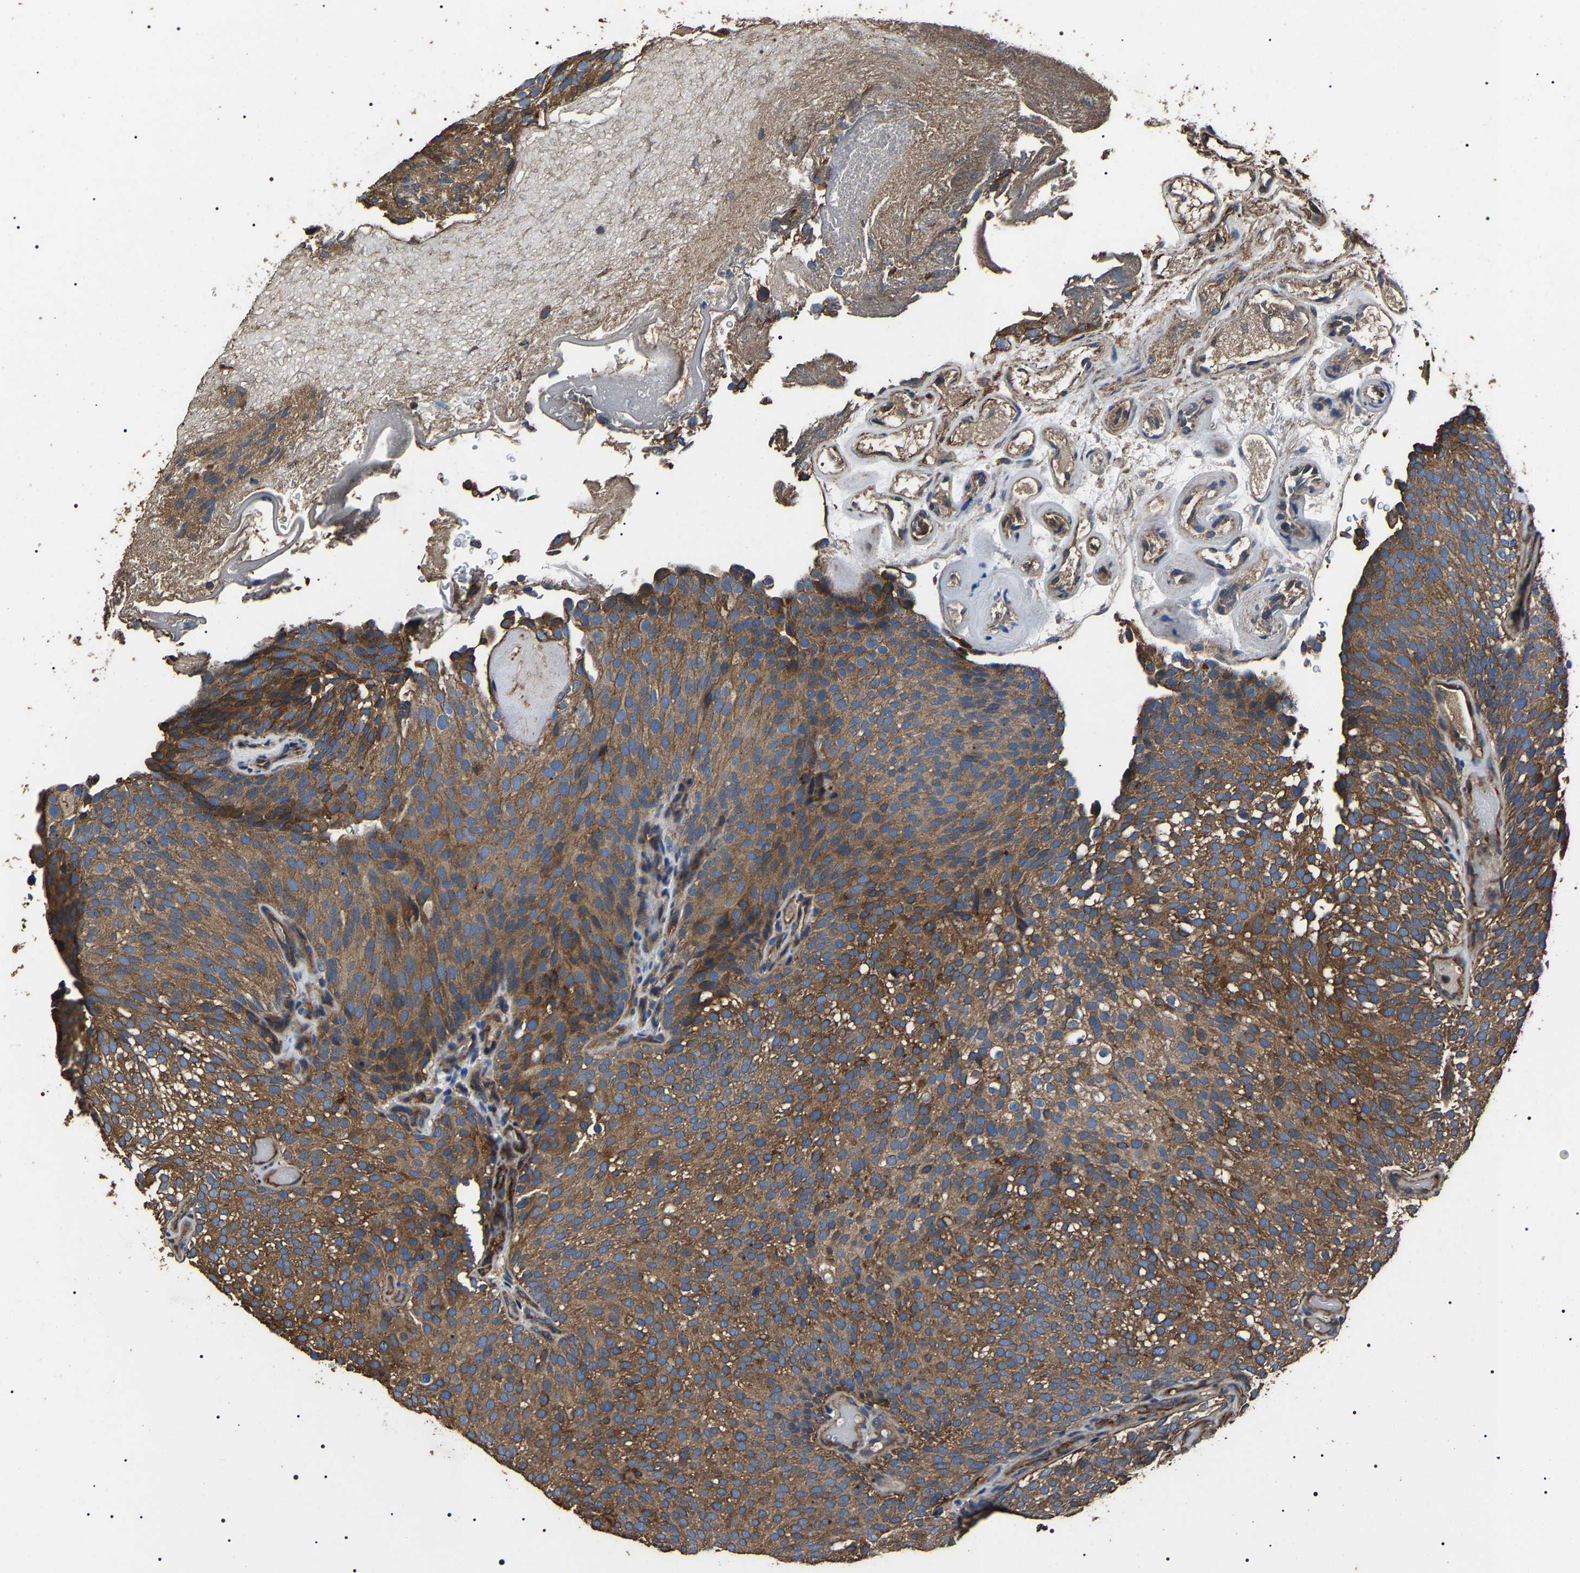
{"staining": {"intensity": "moderate", "quantity": ">75%", "location": "cytoplasmic/membranous"}, "tissue": "urothelial cancer", "cell_type": "Tumor cells", "image_type": "cancer", "snomed": [{"axis": "morphology", "description": "Urothelial carcinoma, Low grade"}, {"axis": "topography", "description": "Urinary bladder"}], "caption": "This is an image of immunohistochemistry (IHC) staining of urothelial cancer, which shows moderate staining in the cytoplasmic/membranous of tumor cells.", "gene": "HSCB", "patient": {"sex": "male", "age": 78}}